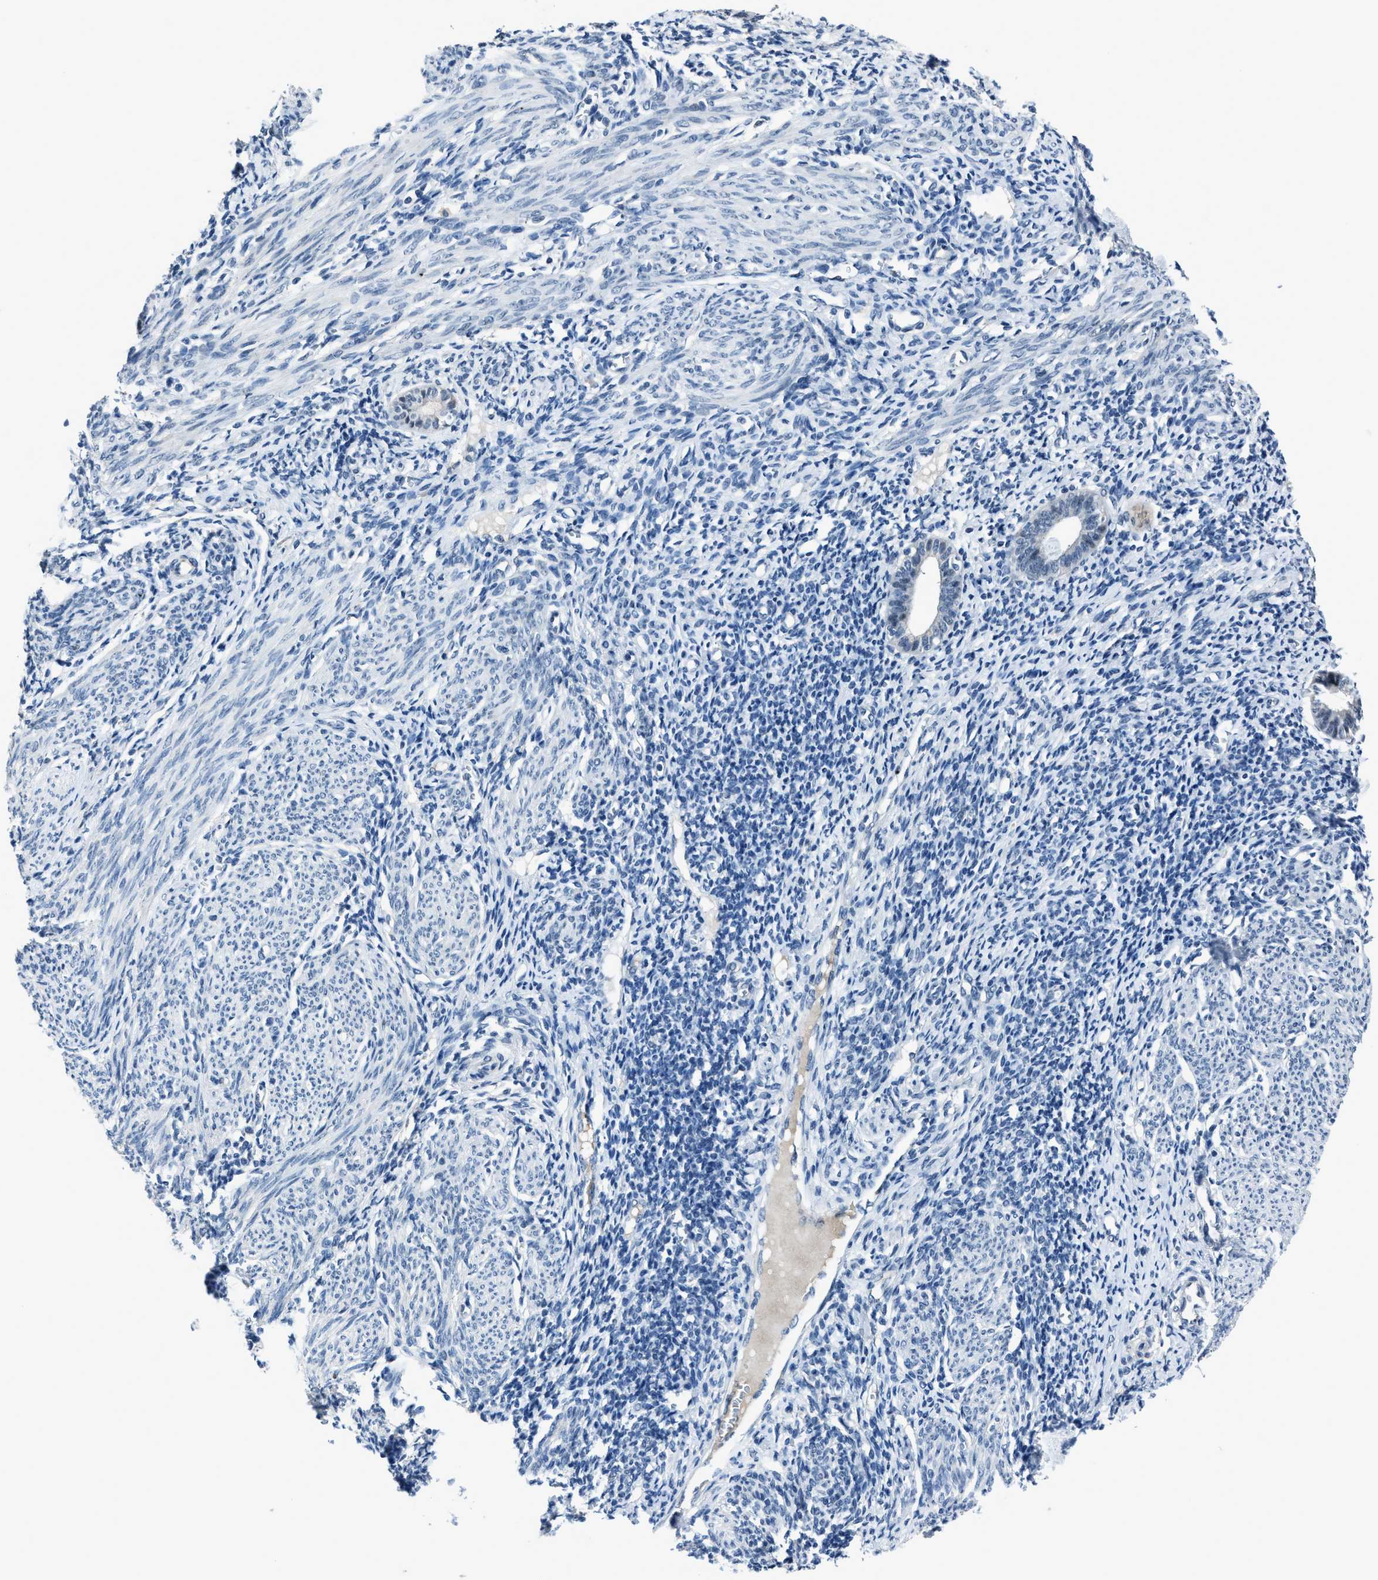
{"staining": {"intensity": "negative", "quantity": "none", "location": "none"}, "tissue": "endometrium", "cell_type": "Cells in endometrial stroma", "image_type": "normal", "snomed": [{"axis": "morphology", "description": "Normal tissue, NOS"}, {"axis": "morphology", "description": "Adenocarcinoma, NOS"}, {"axis": "topography", "description": "Endometrium"}], "caption": "Human endometrium stained for a protein using immunohistochemistry reveals no expression in cells in endometrial stroma.", "gene": "DUSP19", "patient": {"sex": "female", "age": 57}}